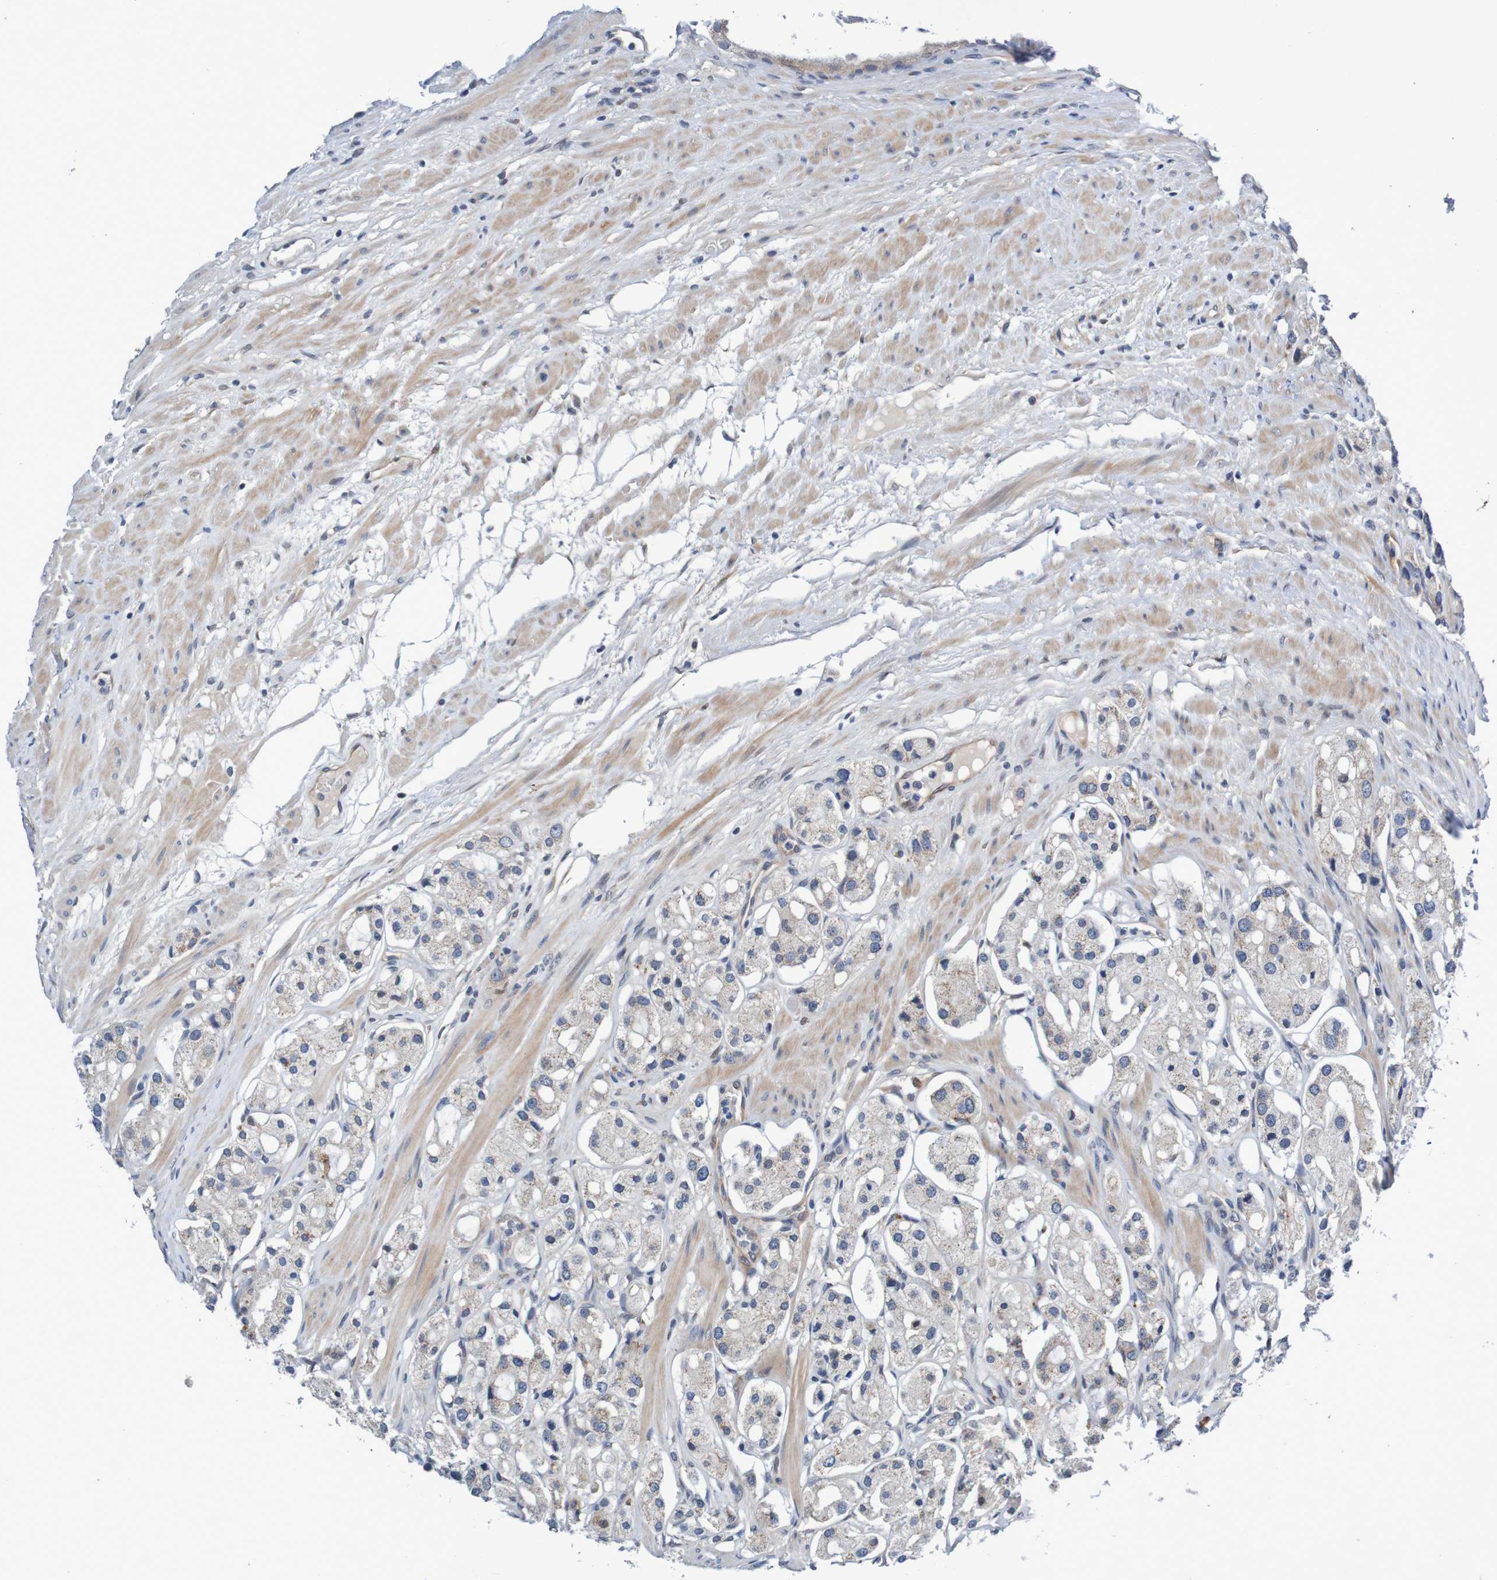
{"staining": {"intensity": "weak", "quantity": "<25%", "location": "cytoplasmic/membranous"}, "tissue": "prostate cancer", "cell_type": "Tumor cells", "image_type": "cancer", "snomed": [{"axis": "morphology", "description": "Adenocarcinoma, High grade"}, {"axis": "topography", "description": "Prostate"}], "caption": "A photomicrograph of prostate adenocarcinoma (high-grade) stained for a protein displays no brown staining in tumor cells. The staining is performed using DAB (3,3'-diaminobenzidine) brown chromogen with nuclei counter-stained in using hematoxylin.", "gene": "CPED1", "patient": {"sex": "male", "age": 65}}